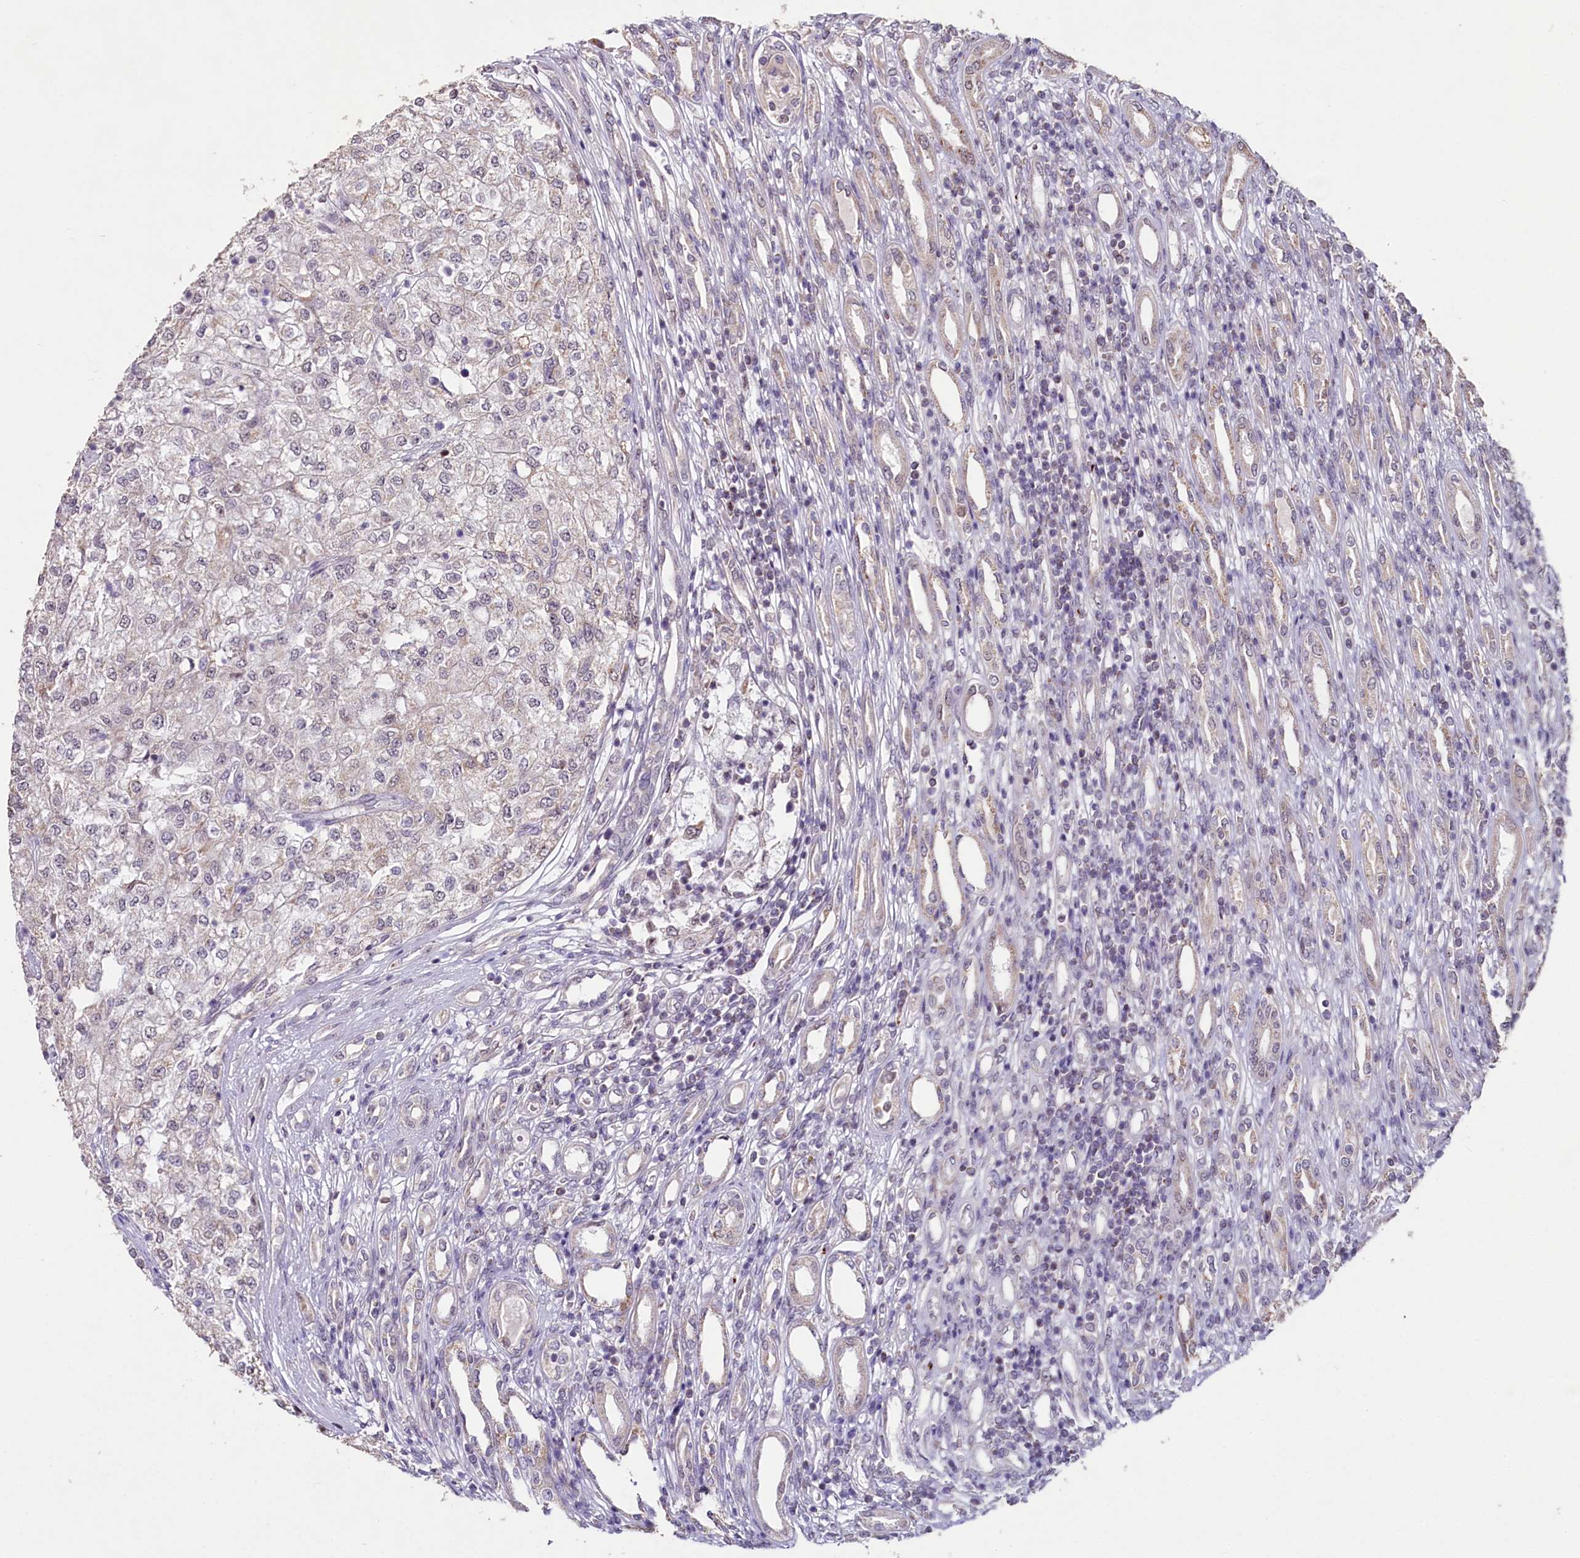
{"staining": {"intensity": "negative", "quantity": "none", "location": "none"}, "tissue": "renal cancer", "cell_type": "Tumor cells", "image_type": "cancer", "snomed": [{"axis": "morphology", "description": "Adenocarcinoma, NOS"}, {"axis": "topography", "description": "Kidney"}], "caption": "The immunohistochemistry histopathology image has no significant expression in tumor cells of renal cancer (adenocarcinoma) tissue.", "gene": "PDE6D", "patient": {"sex": "female", "age": 54}}